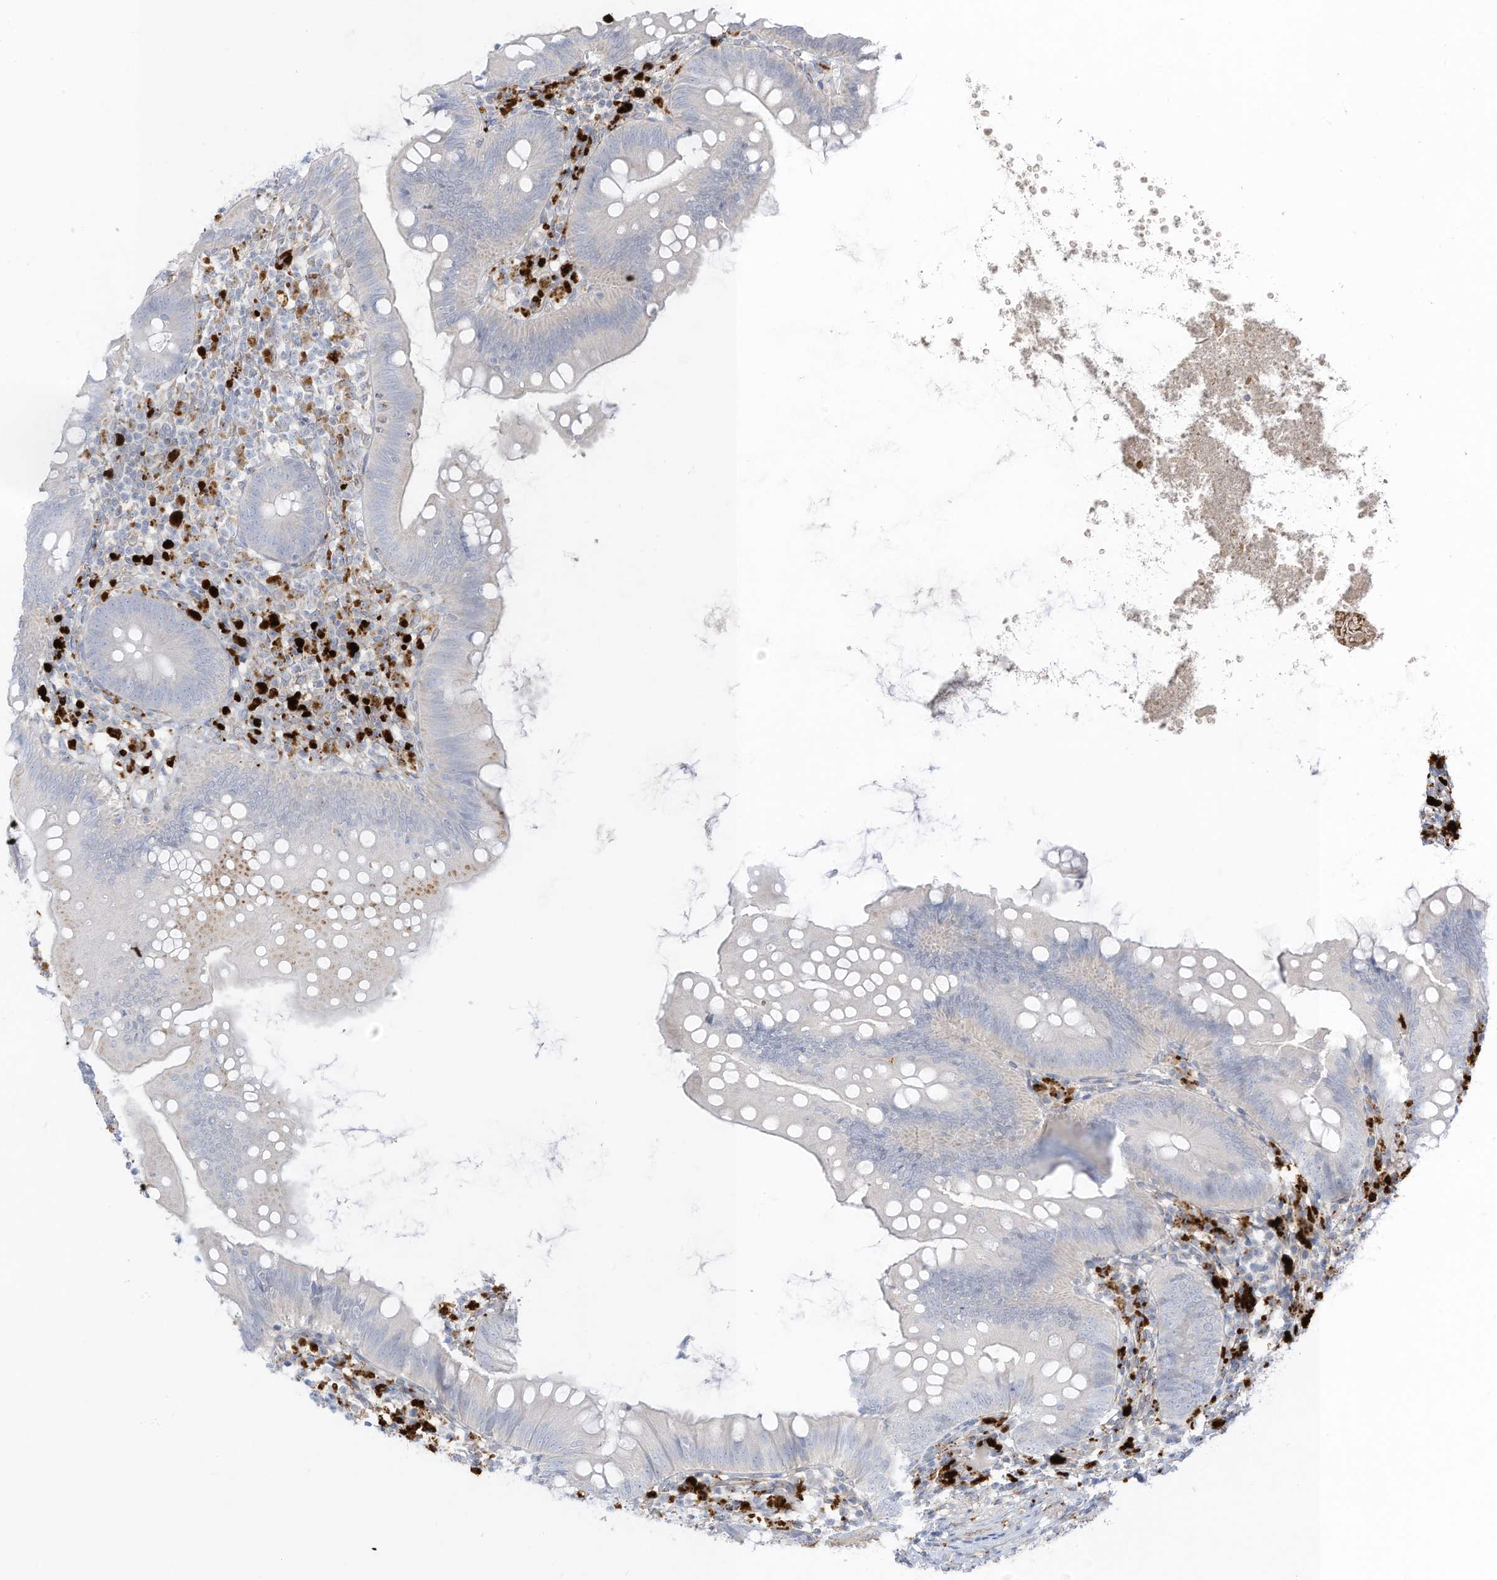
{"staining": {"intensity": "negative", "quantity": "none", "location": "none"}, "tissue": "appendix", "cell_type": "Glandular cells", "image_type": "normal", "snomed": [{"axis": "morphology", "description": "Normal tissue, NOS"}, {"axis": "topography", "description": "Appendix"}], "caption": "Protein analysis of benign appendix shows no significant expression in glandular cells.", "gene": "TAL2", "patient": {"sex": "female", "age": 62}}